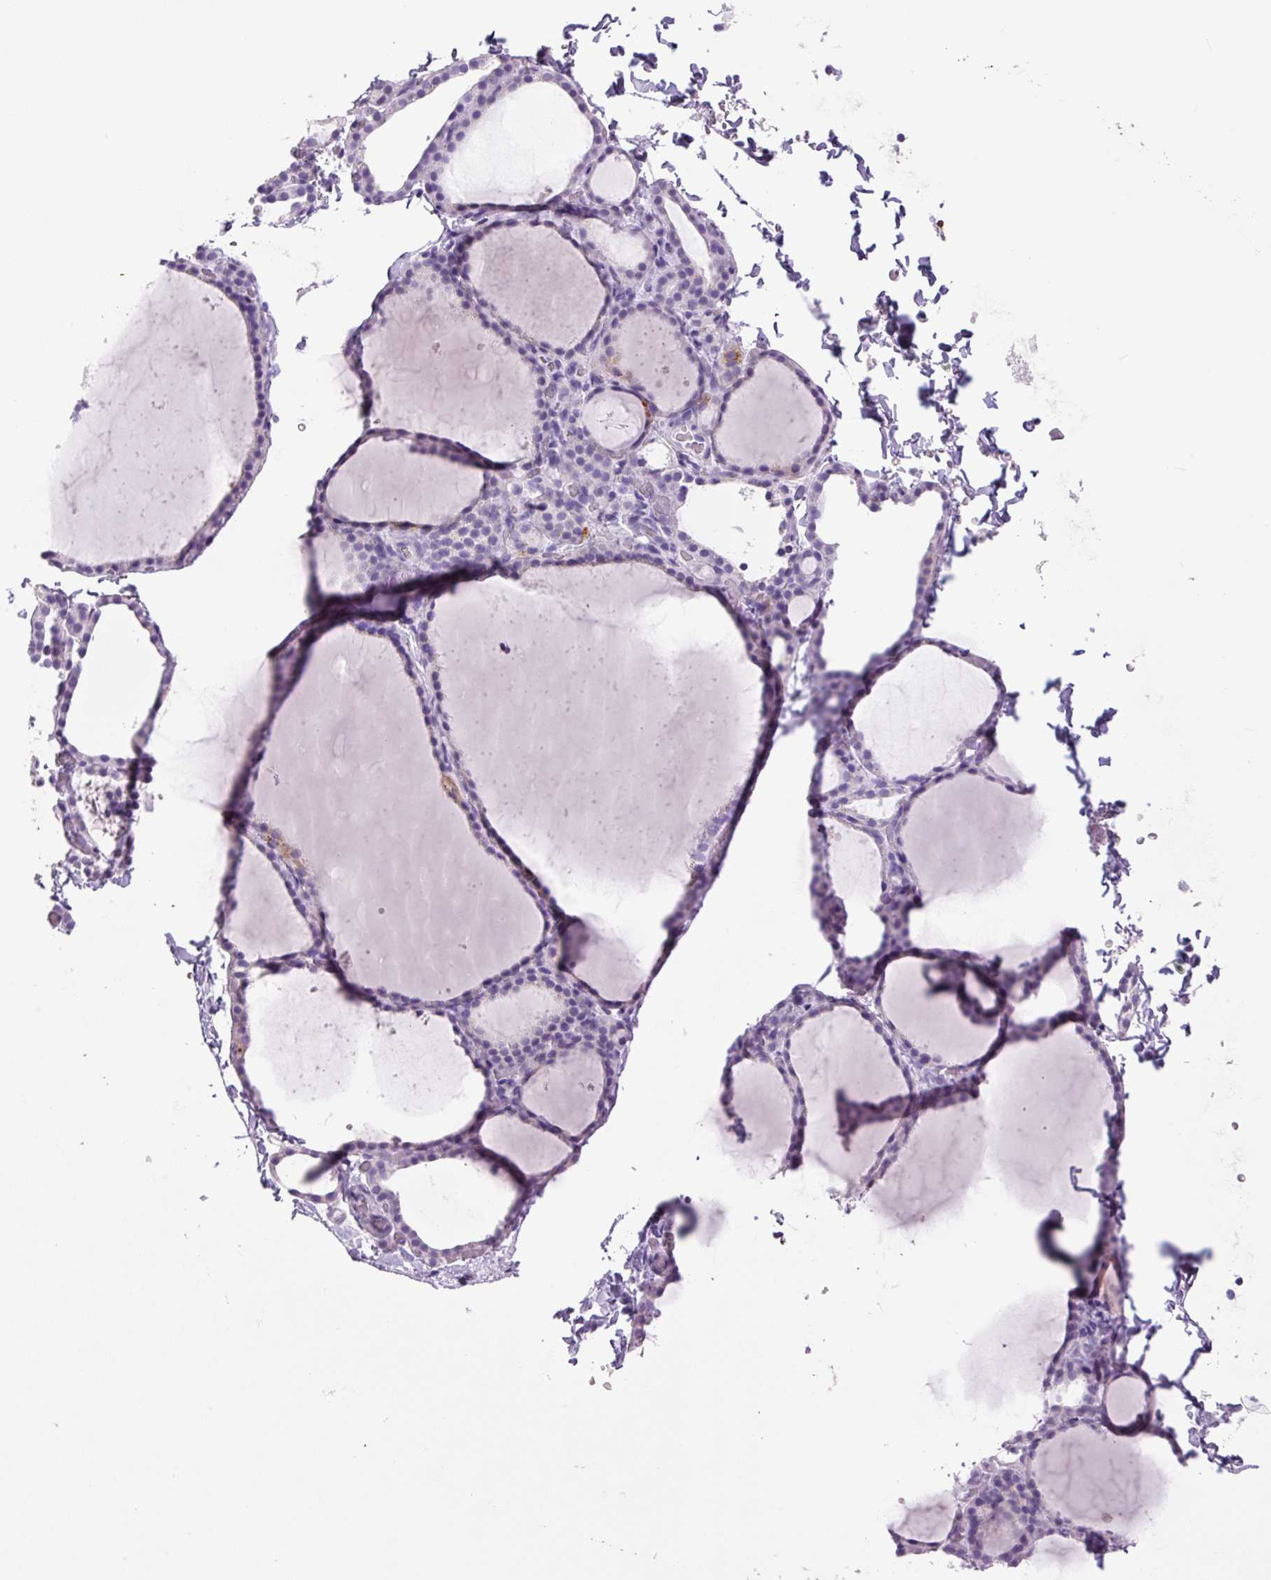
{"staining": {"intensity": "negative", "quantity": "none", "location": "none"}, "tissue": "thyroid gland", "cell_type": "Glandular cells", "image_type": "normal", "snomed": [{"axis": "morphology", "description": "Normal tissue, NOS"}, {"axis": "topography", "description": "Thyroid gland"}], "caption": "Image shows no significant protein expression in glandular cells of normal thyroid gland.", "gene": "CHGA", "patient": {"sex": "female", "age": 22}}